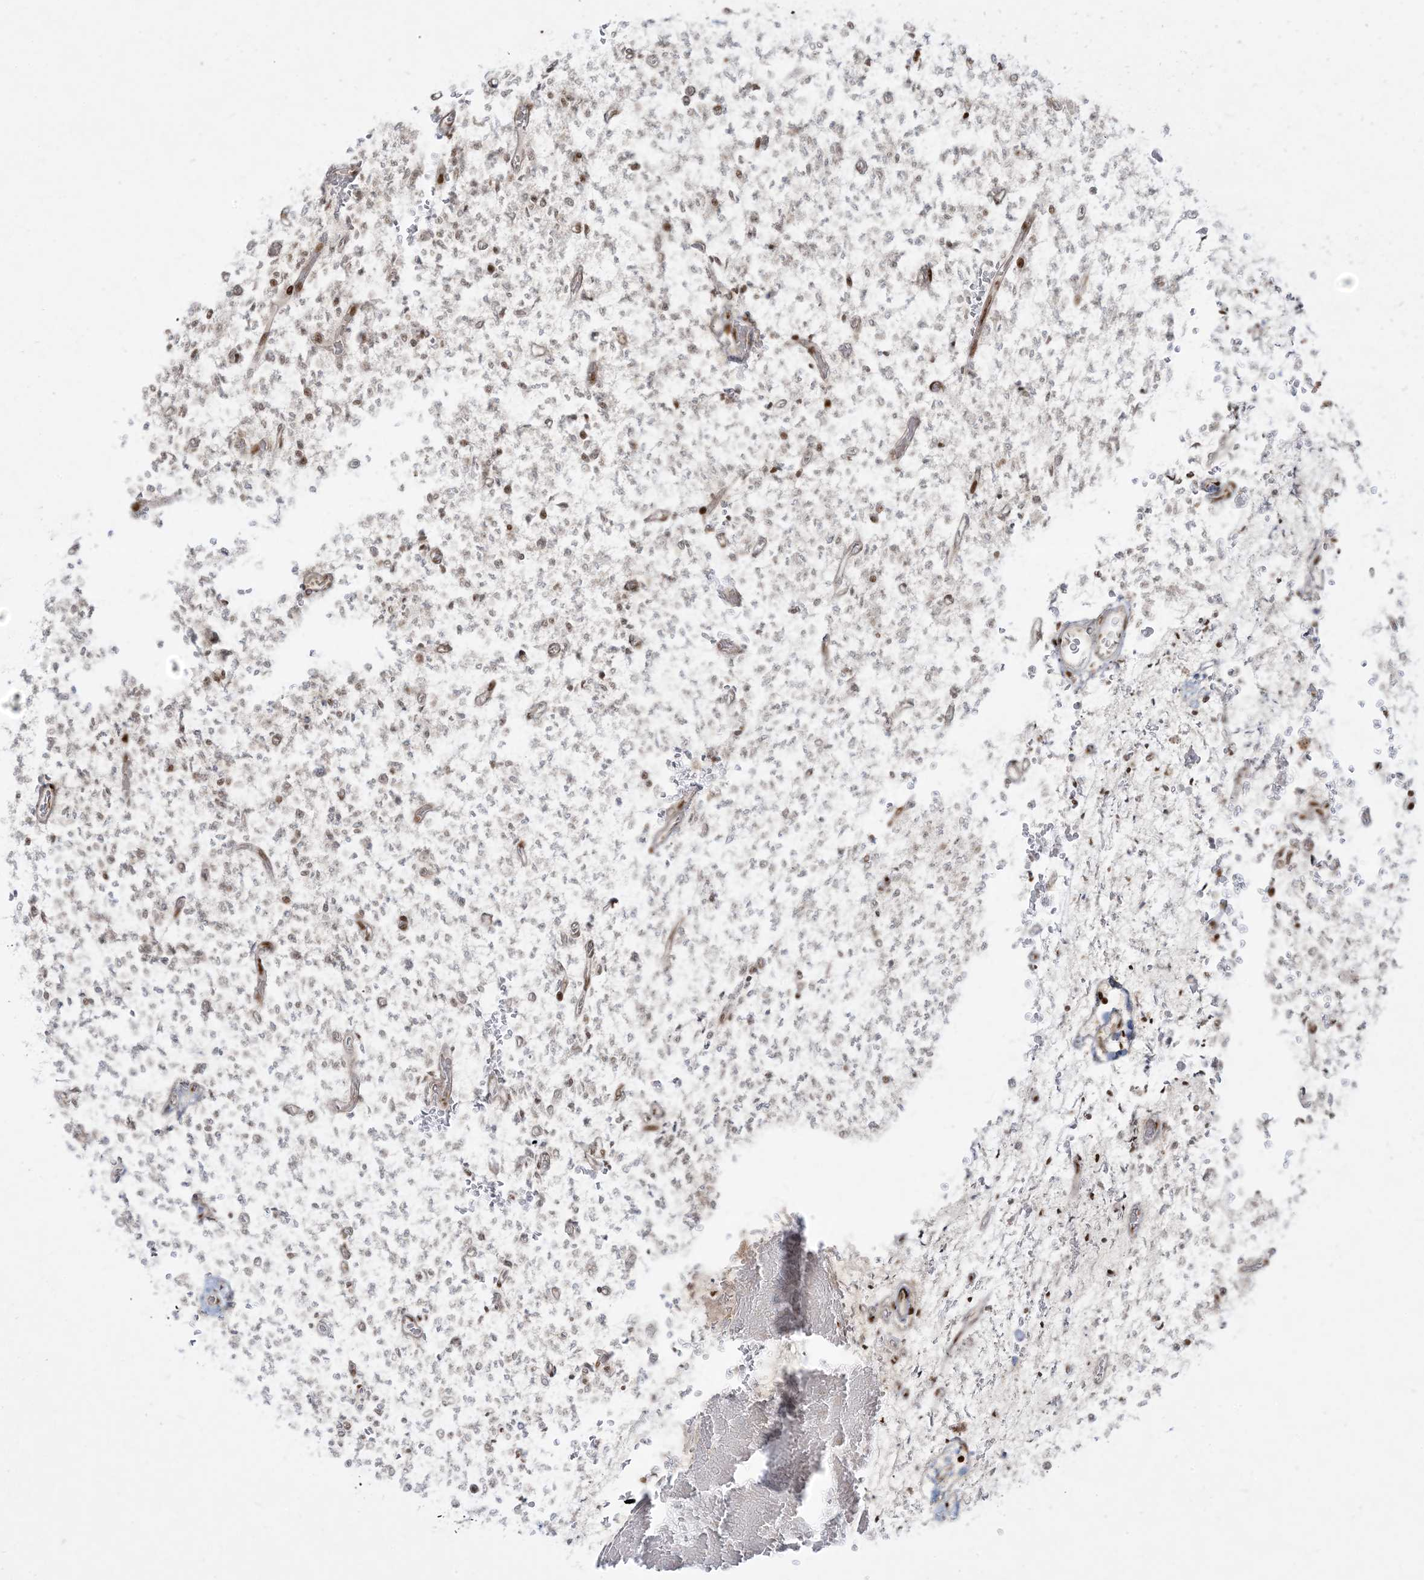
{"staining": {"intensity": "weak", "quantity": "<25%", "location": "nuclear"}, "tissue": "glioma", "cell_type": "Tumor cells", "image_type": "cancer", "snomed": [{"axis": "morphology", "description": "Glioma, malignant, High grade"}, {"axis": "topography", "description": "Brain"}], "caption": "IHC micrograph of neoplastic tissue: high-grade glioma (malignant) stained with DAB (3,3'-diaminobenzidine) demonstrates no significant protein staining in tumor cells.", "gene": "RBM10", "patient": {"sex": "male", "age": 34}}